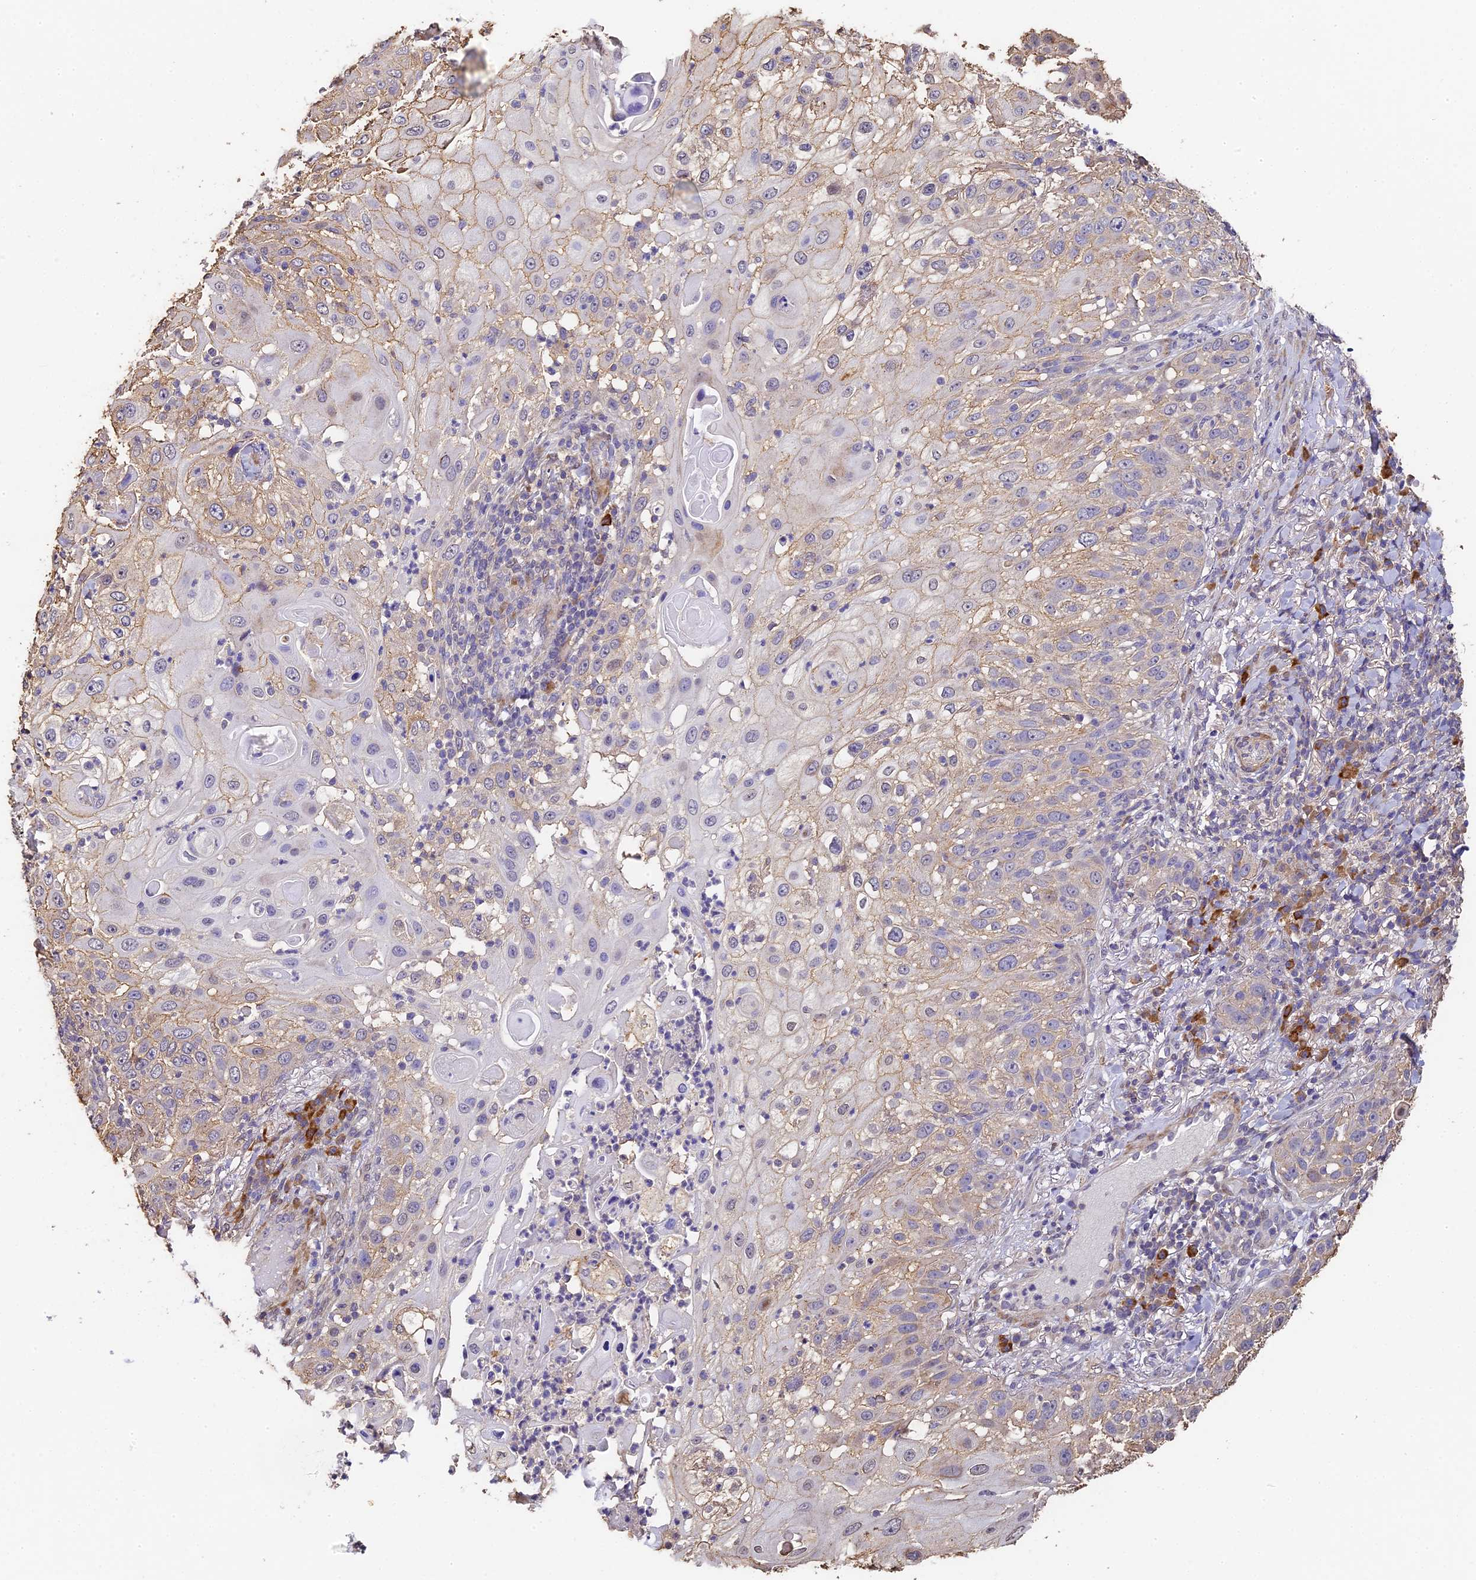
{"staining": {"intensity": "weak", "quantity": "<25%", "location": "cytoplasmic/membranous"}, "tissue": "skin cancer", "cell_type": "Tumor cells", "image_type": "cancer", "snomed": [{"axis": "morphology", "description": "Squamous cell carcinoma, NOS"}, {"axis": "topography", "description": "Skin"}], "caption": "Immunohistochemical staining of skin squamous cell carcinoma displays no significant positivity in tumor cells.", "gene": "SLC11A1", "patient": {"sex": "female", "age": 44}}